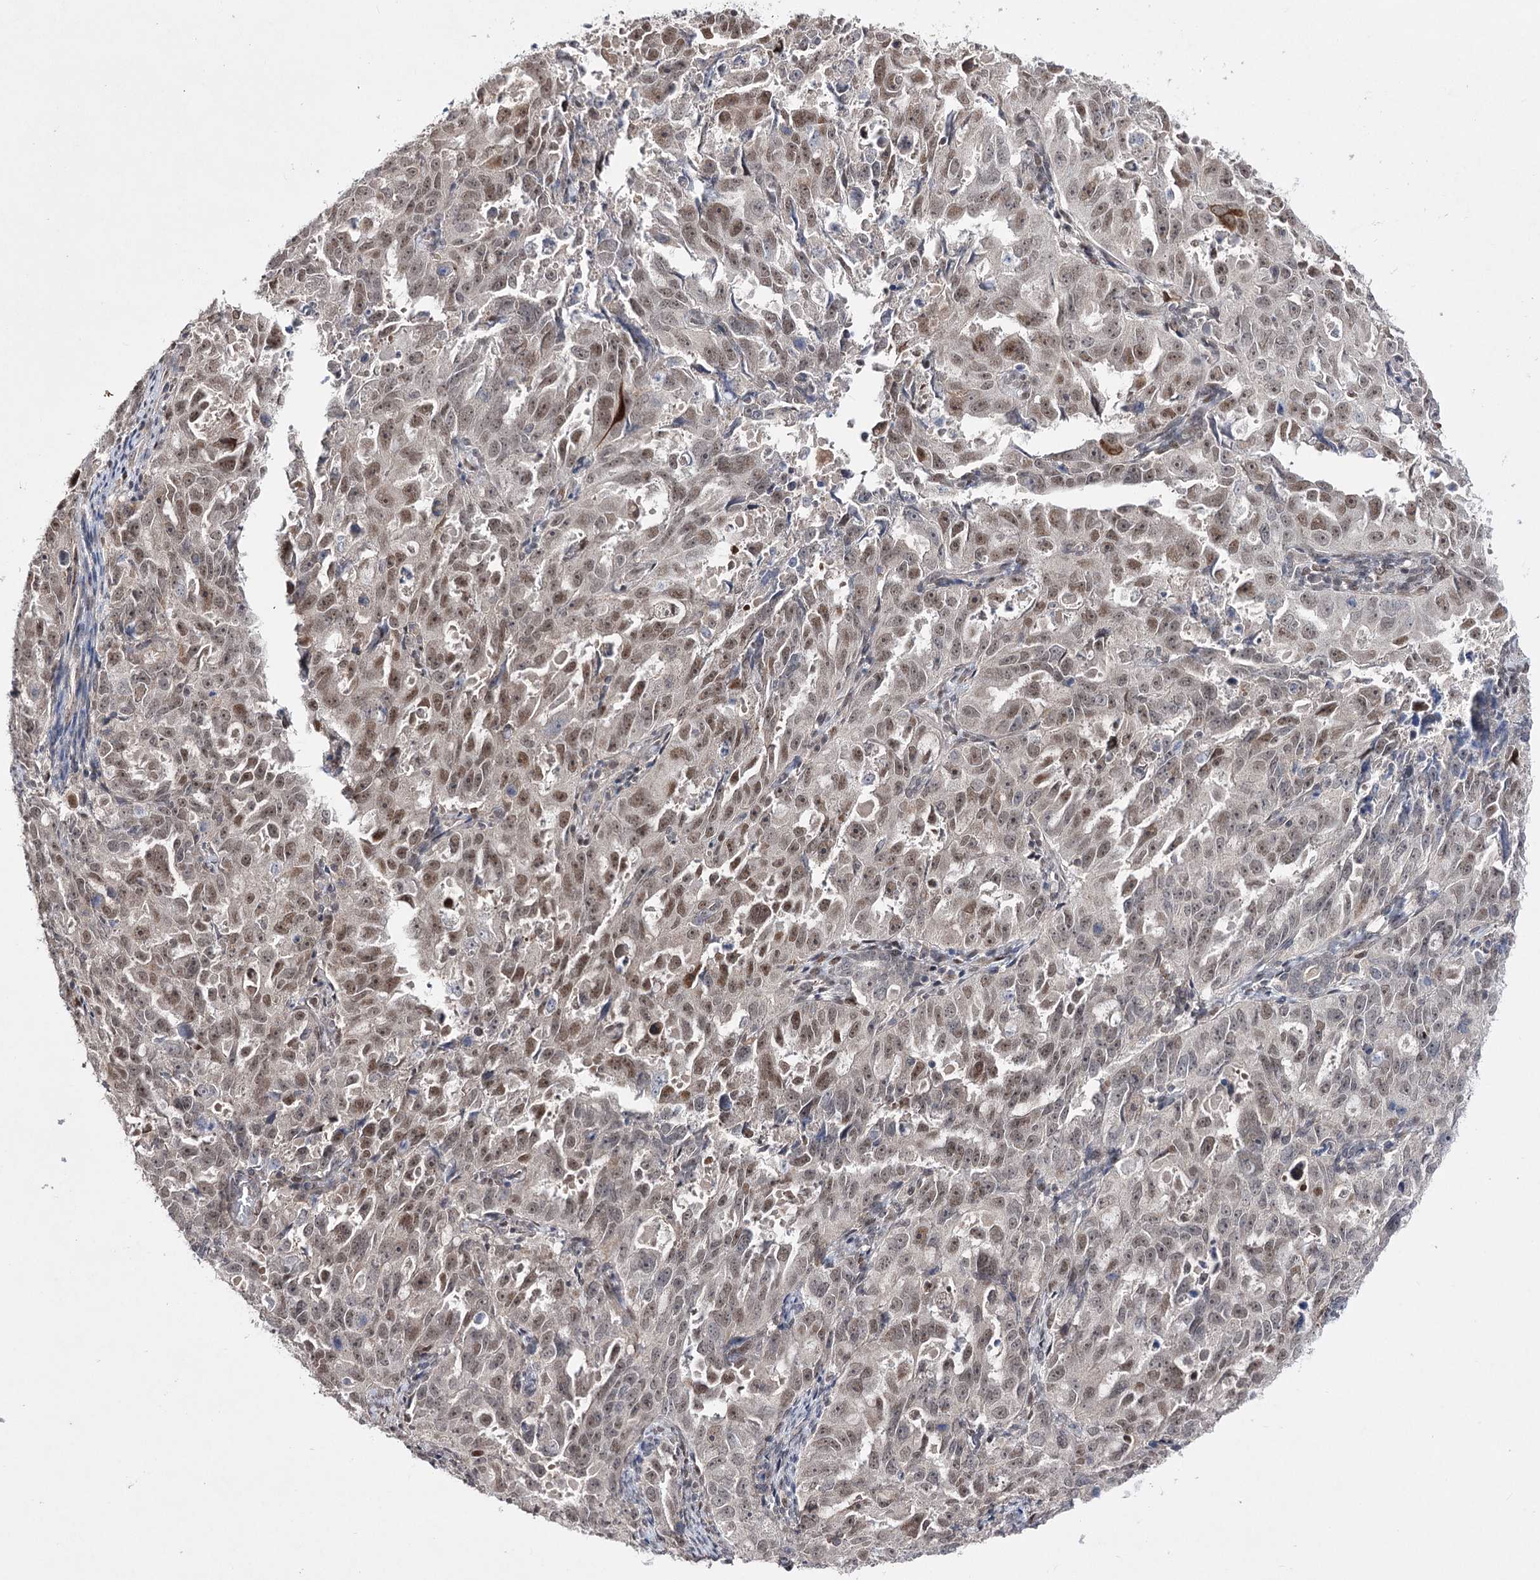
{"staining": {"intensity": "moderate", "quantity": ">75%", "location": "nuclear"}, "tissue": "endometrial cancer", "cell_type": "Tumor cells", "image_type": "cancer", "snomed": [{"axis": "morphology", "description": "Adenocarcinoma, NOS"}, {"axis": "topography", "description": "Endometrium"}], "caption": "Endometrial adenocarcinoma tissue reveals moderate nuclear positivity in approximately >75% of tumor cells, visualized by immunohistochemistry.", "gene": "HSD11B2", "patient": {"sex": "female", "age": 65}}